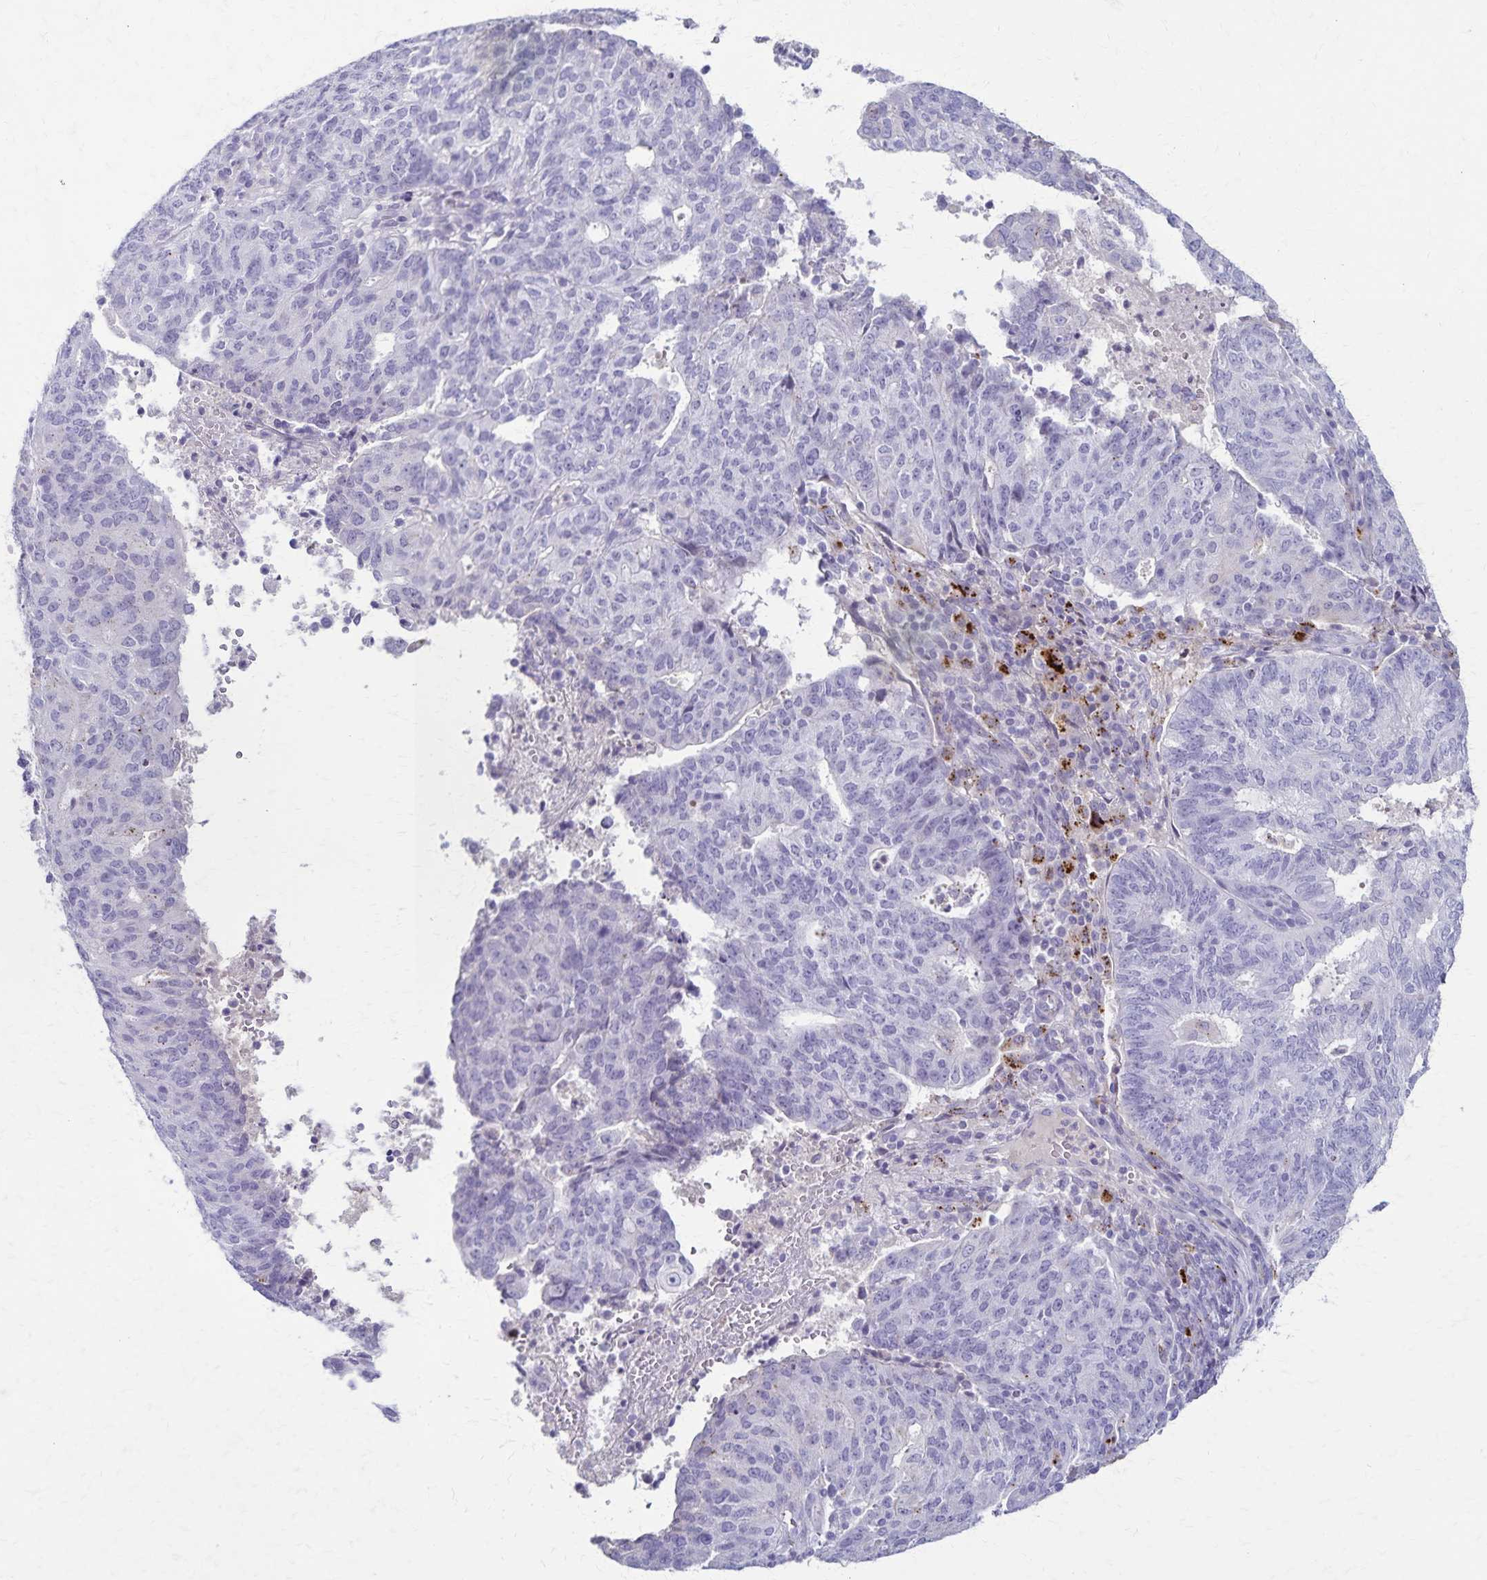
{"staining": {"intensity": "negative", "quantity": "none", "location": "none"}, "tissue": "endometrial cancer", "cell_type": "Tumor cells", "image_type": "cancer", "snomed": [{"axis": "morphology", "description": "Adenocarcinoma, NOS"}, {"axis": "topography", "description": "Endometrium"}], "caption": "Micrograph shows no protein expression in tumor cells of endometrial cancer tissue.", "gene": "TMEM60", "patient": {"sex": "female", "age": 82}}